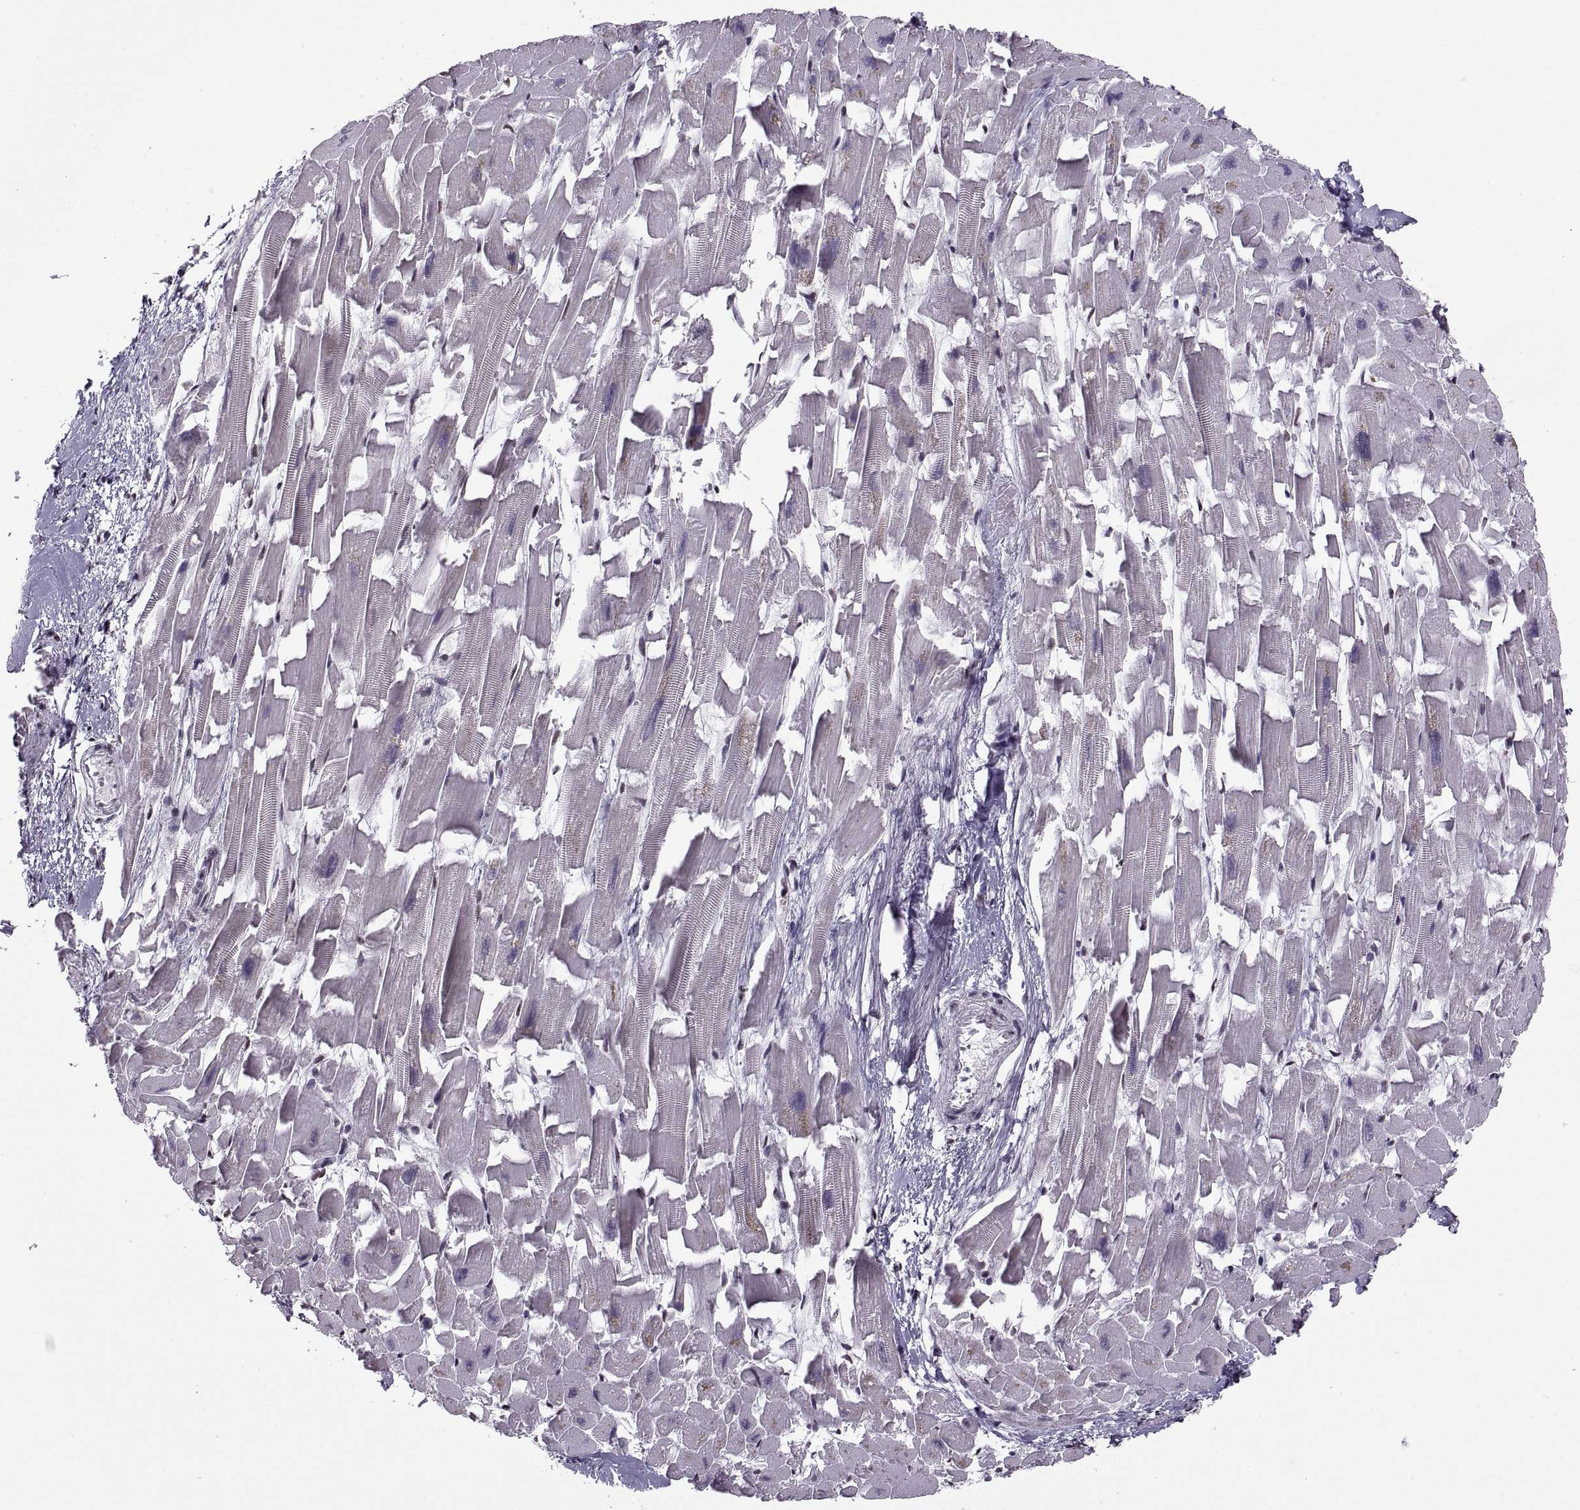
{"staining": {"intensity": "negative", "quantity": "none", "location": "none"}, "tissue": "heart muscle", "cell_type": "Cardiomyocytes", "image_type": "normal", "snomed": [{"axis": "morphology", "description": "Normal tissue, NOS"}, {"axis": "topography", "description": "Heart"}], "caption": "Immunohistochemistry of unremarkable human heart muscle shows no expression in cardiomyocytes. Brightfield microscopy of immunohistochemistry stained with DAB (3,3'-diaminobenzidine) (brown) and hematoxylin (blue), captured at high magnification.", "gene": "H1", "patient": {"sex": "female", "age": 64}}